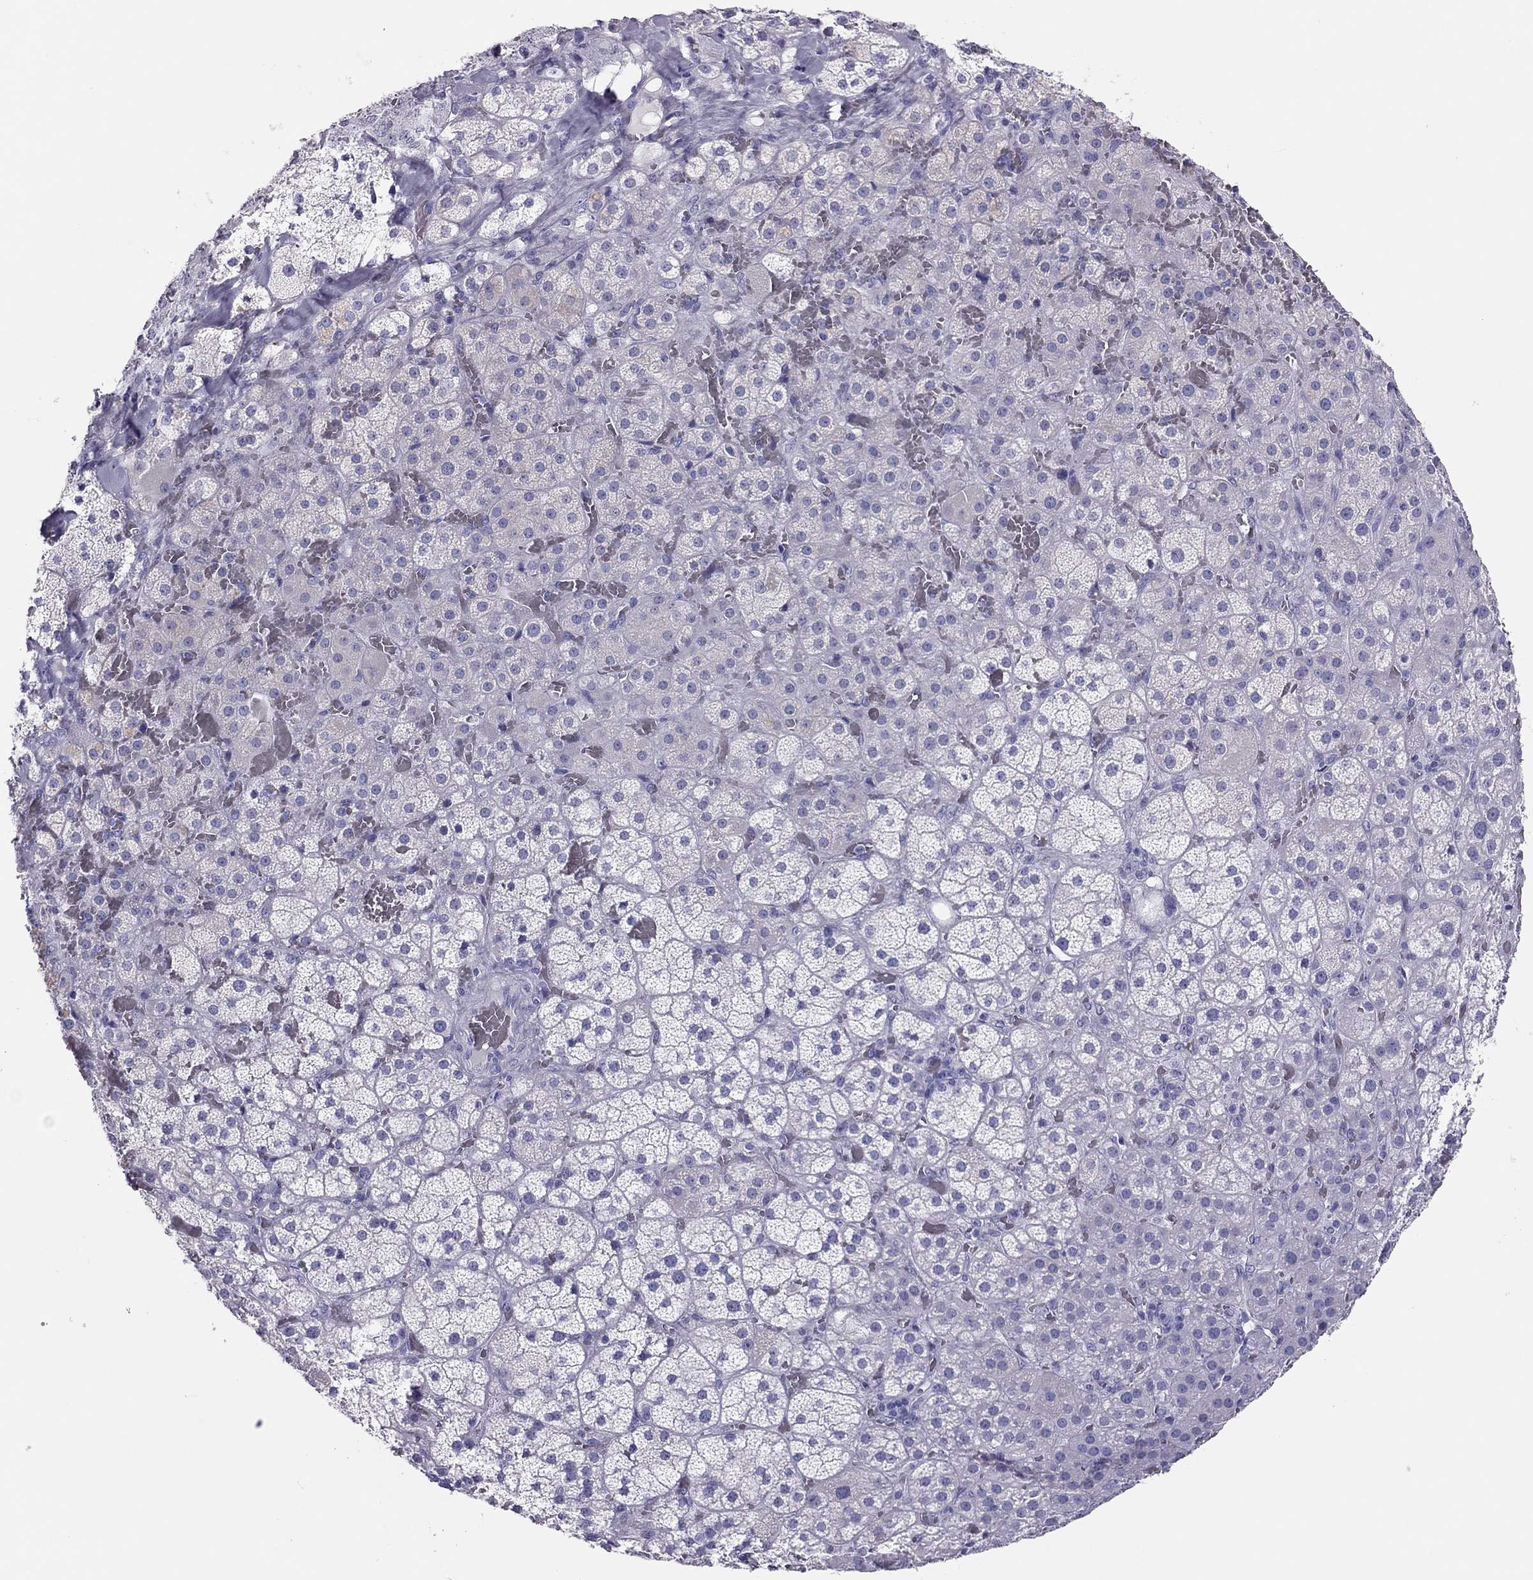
{"staining": {"intensity": "negative", "quantity": "none", "location": "none"}, "tissue": "adrenal gland", "cell_type": "Glandular cells", "image_type": "normal", "snomed": [{"axis": "morphology", "description": "Normal tissue, NOS"}, {"axis": "topography", "description": "Adrenal gland"}], "caption": "High power microscopy image of an immunohistochemistry photomicrograph of normal adrenal gland, revealing no significant staining in glandular cells. (Brightfield microscopy of DAB immunohistochemistry (IHC) at high magnification).", "gene": "TSHB", "patient": {"sex": "male", "age": 57}}